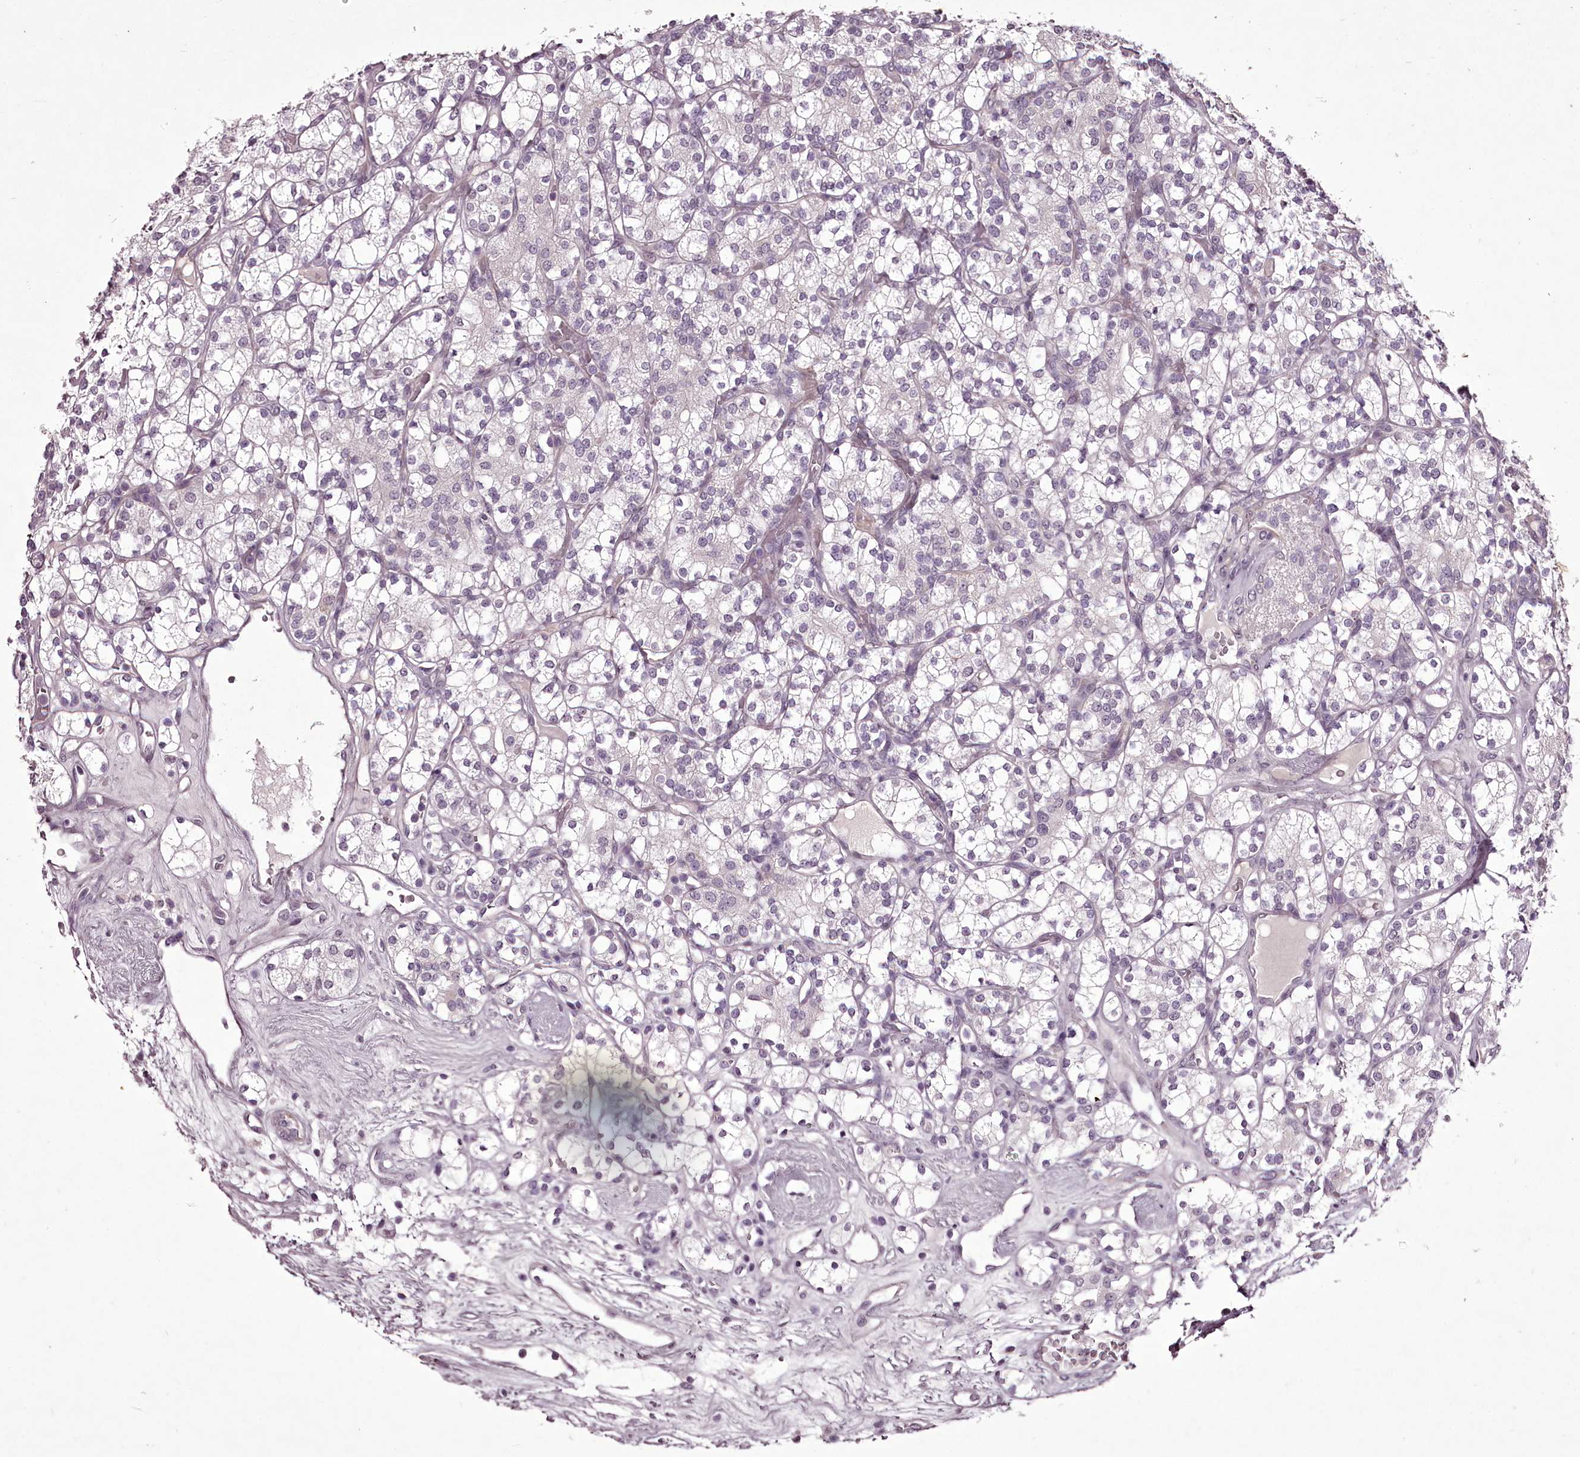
{"staining": {"intensity": "negative", "quantity": "none", "location": "none"}, "tissue": "renal cancer", "cell_type": "Tumor cells", "image_type": "cancer", "snomed": [{"axis": "morphology", "description": "Adenocarcinoma, NOS"}, {"axis": "topography", "description": "Kidney"}], "caption": "An image of human renal adenocarcinoma is negative for staining in tumor cells.", "gene": "C1orf56", "patient": {"sex": "male", "age": 77}}